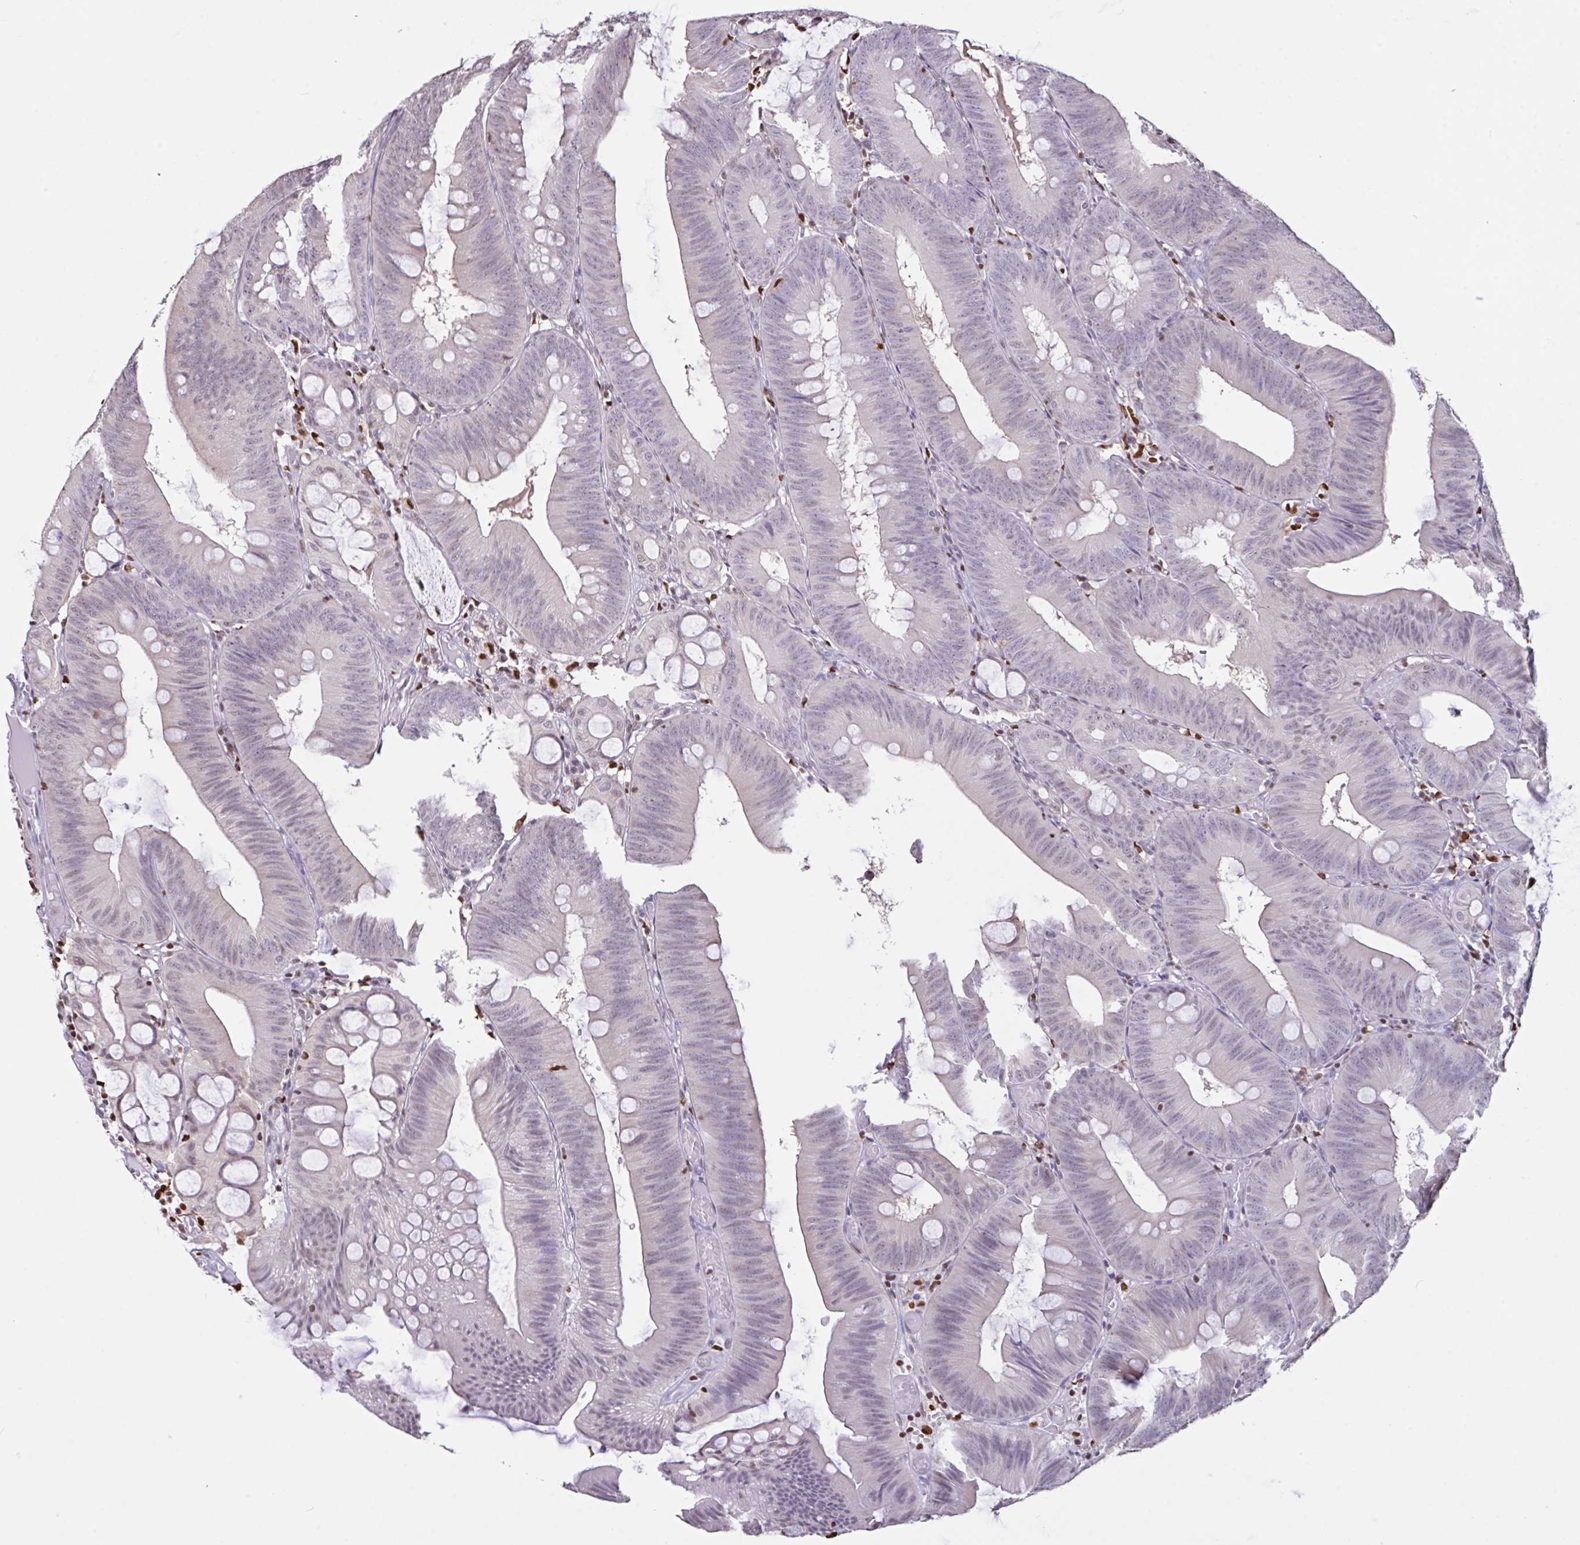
{"staining": {"intensity": "weak", "quantity": "<25%", "location": "nuclear"}, "tissue": "colorectal cancer", "cell_type": "Tumor cells", "image_type": "cancer", "snomed": [{"axis": "morphology", "description": "Adenocarcinoma, NOS"}, {"axis": "topography", "description": "Colon"}], "caption": "Protein analysis of adenocarcinoma (colorectal) shows no significant expression in tumor cells.", "gene": "BTBD10", "patient": {"sex": "male", "age": 84}}